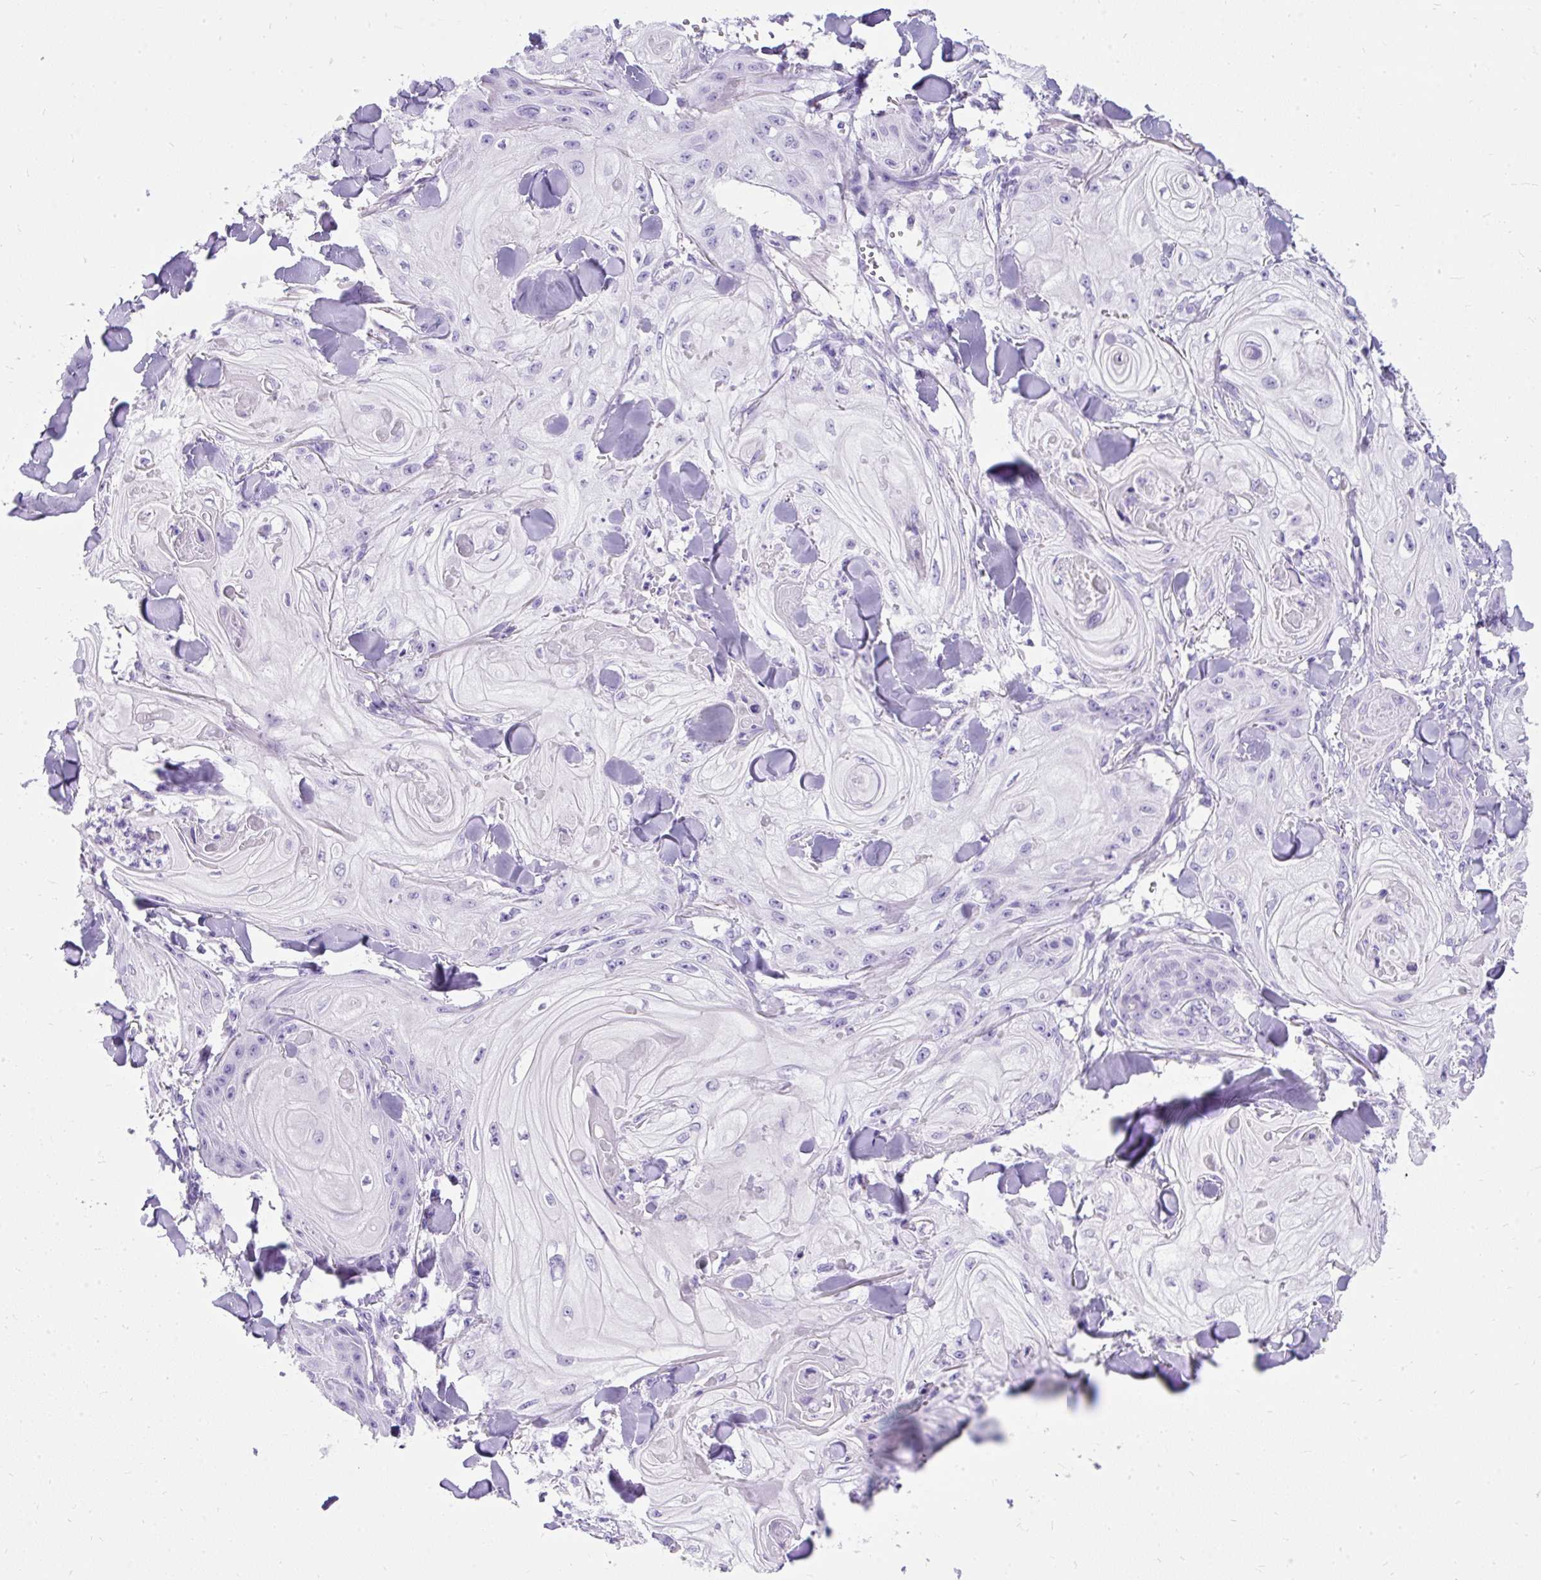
{"staining": {"intensity": "negative", "quantity": "none", "location": "none"}, "tissue": "skin cancer", "cell_type": "Tumor cells", "image_type": "cancer", "snomed": [{"axis": "morphology", "description": "Squamous cell carcinoma, NOS"}, {"axis": "topography", "description": "Skin"}], "caption": "An image of human skin cancer is negative for staining in tumor cells.", "gene": "PVALB", "patient": {"sex": "male", "age": 74}}